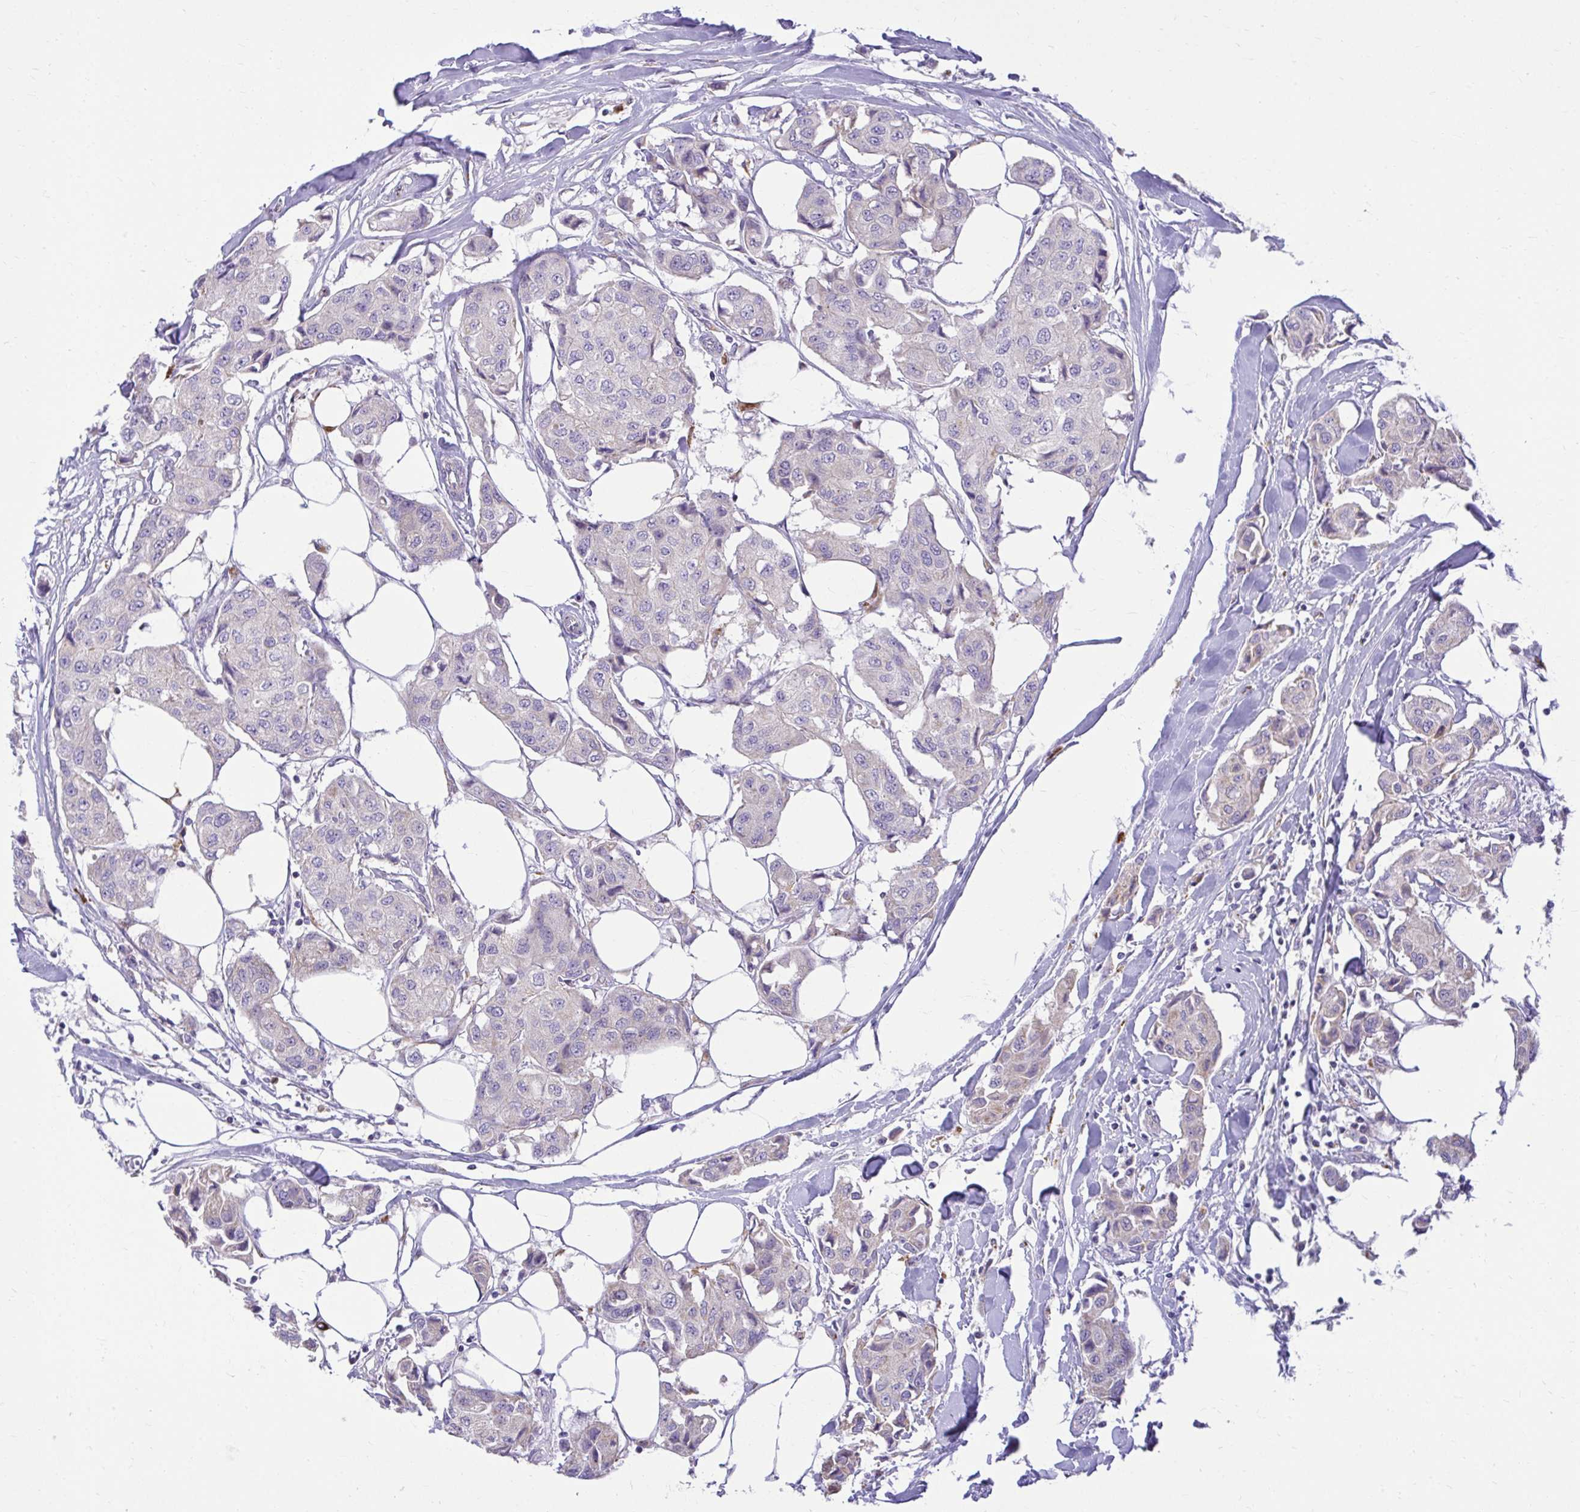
{"staining": {"intensity": "weak", "quantity": "<25%", "location": "cytoplasmic/membranous"}, "tissue": "breast cancer", "cell_type": "Tumor cells", "image_type": "cancer", "snomed": [{"axis": "morphology", "description": "Duct carcinoma"}, {"axis": "topography", "description": "Breast"}, {"axis": "topography", "description": "Lymph node"}], "caption": "Immunohistochemistry (IHC) of breast cancer (invasive ductal carcinoma) exhibits no expression in tumor cells. (DAB (3,3'-diaminobenzidine) immunohistochemistry (IHC) visualized using brightfield microscopy, high magnification).", "gene": "PKN3", "patient": {"sex": "female", "age": 80}}